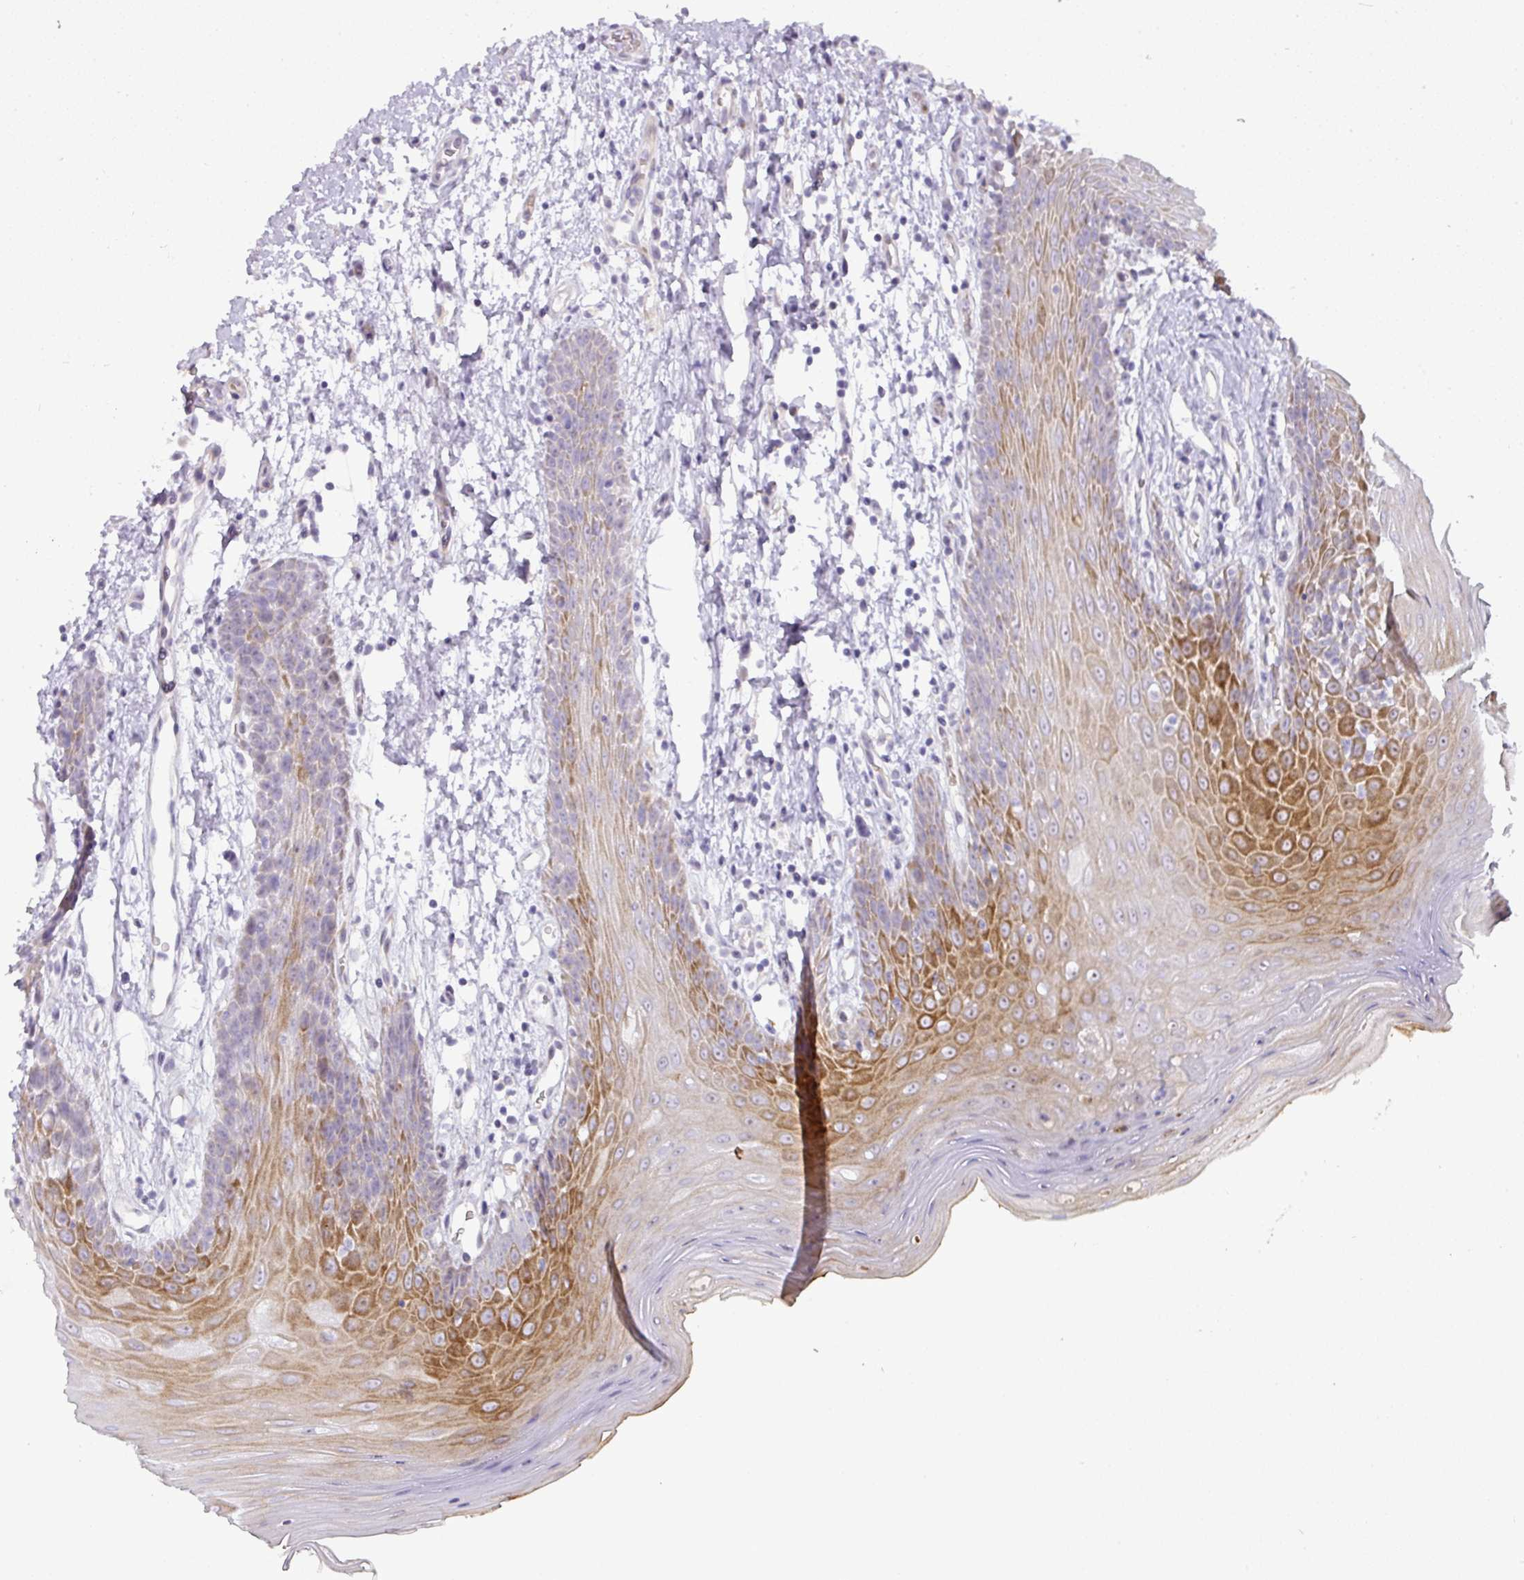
{"staining": {"intensity": "moderate", "quantity": "25%-75%", "location": "cytoplasmic/membranous"}, "tissue": "oral mucosa", "cell_type": "Squamous epithelial cells", "image_type": "normal", "snomed": [{"axis": "morphology", "description": "Normal tissue, NOS"}, {"axis": "topography", "description": "Oral tissue"}, {"axis": "topography", "description": "Tounge, NOS"}], "caption": "DAB immunohistochemical staining of unremarkable oral mucosa reveals moderate cytoplasmic/membranous protein staining in about 25%-75% of squamous epithelial cells.", "gene": "ATP6V1F", "patient": {"sex": "female", "age": 59}}